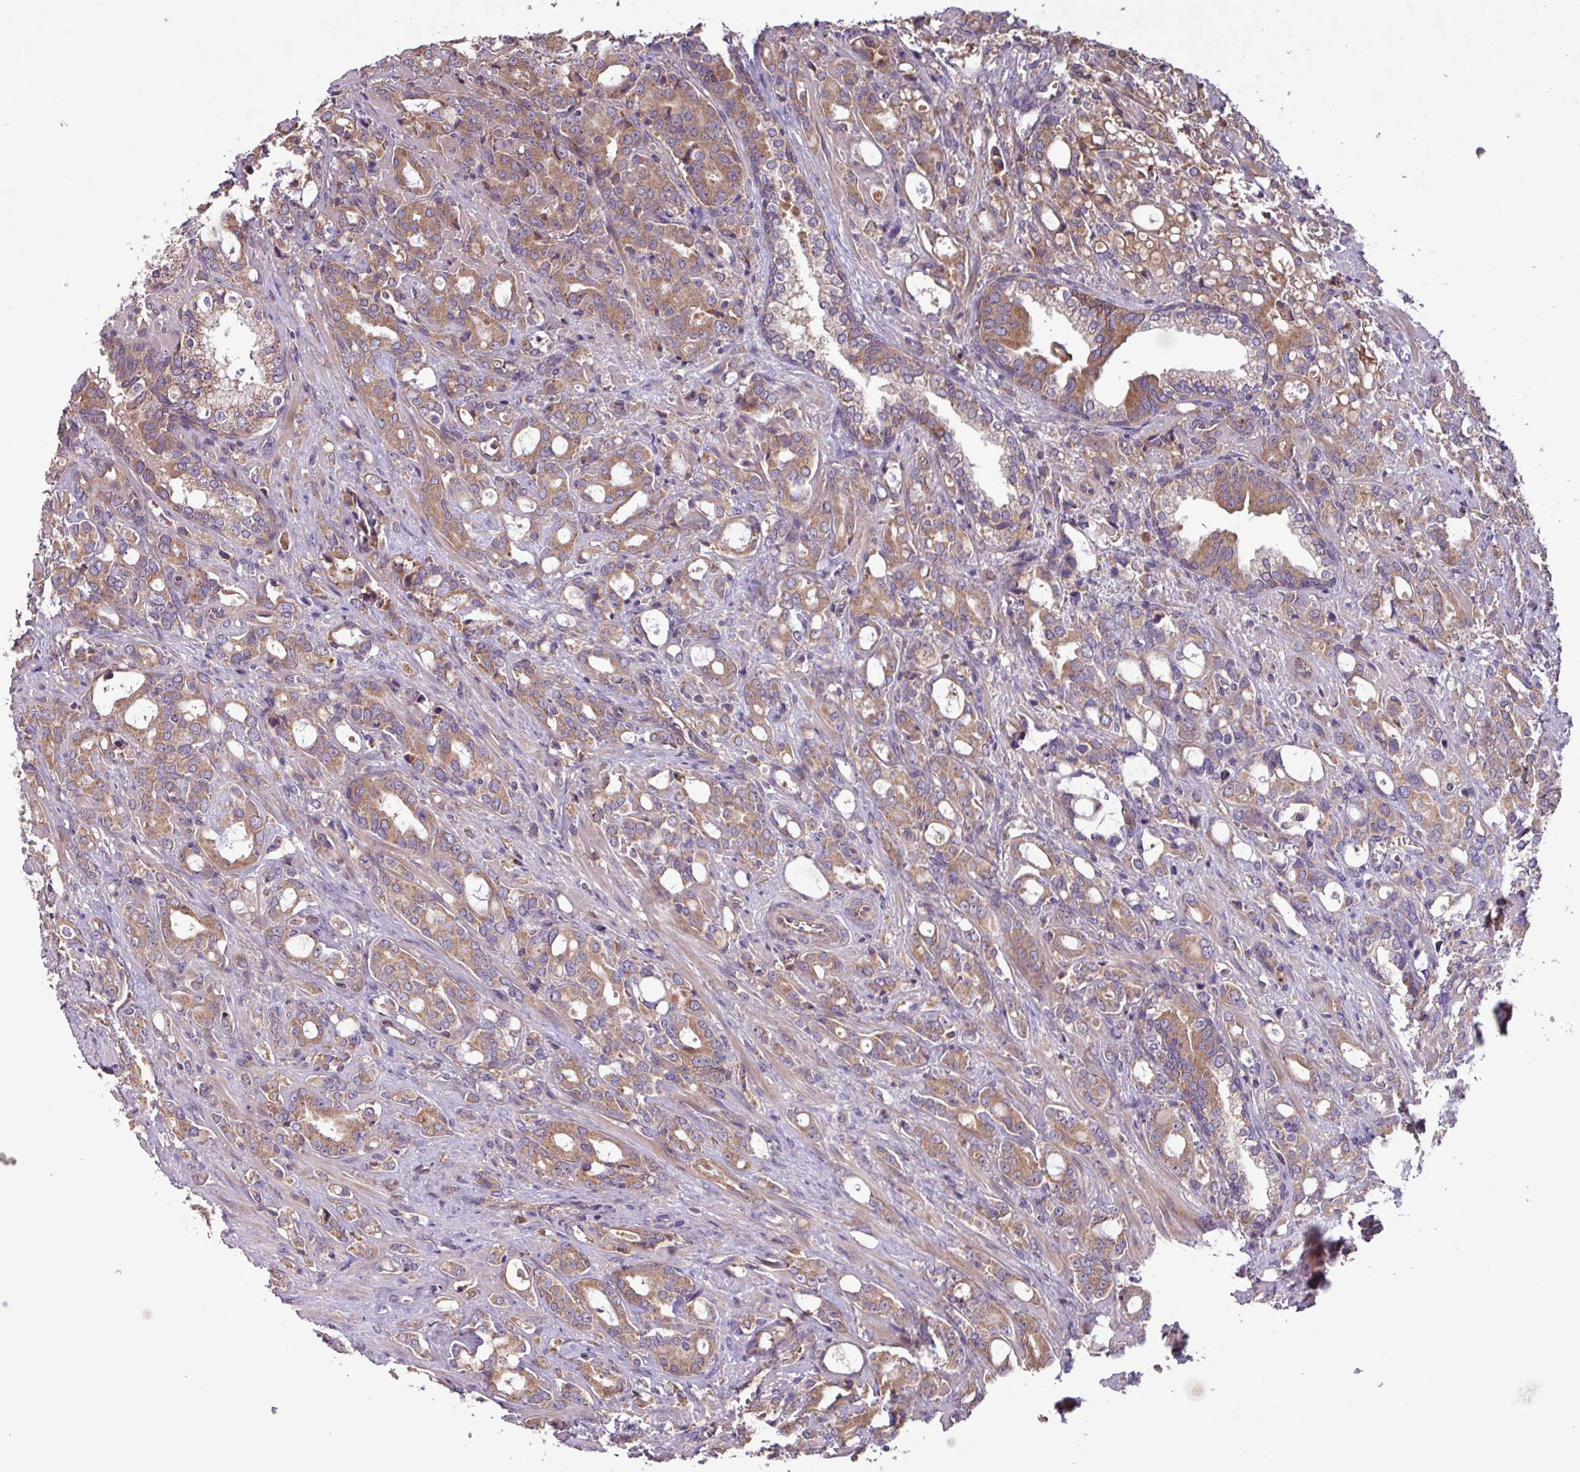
{"staining": {"intensity": "moderate", "quantity": ">75%", "location": "cytoplasmic/membranous"}, "tissue": "prostate cancer", "cell_type": "Tumor cells", "image_type": "cancer", "snomed": [{"axis": "morphology", "description": "Adenocarcinoma, High grade"}, {"axis": "topography", "description": "Prostate"}], "caption": "Tumor cells reveal medium levels of moderate cytoplasmic/membranous staining in approximately >75% of cells in prostate adenocarcinoma (high-grade).", "gene": "PTPRQ", "patient": {"sex": "male", "age": 72}}